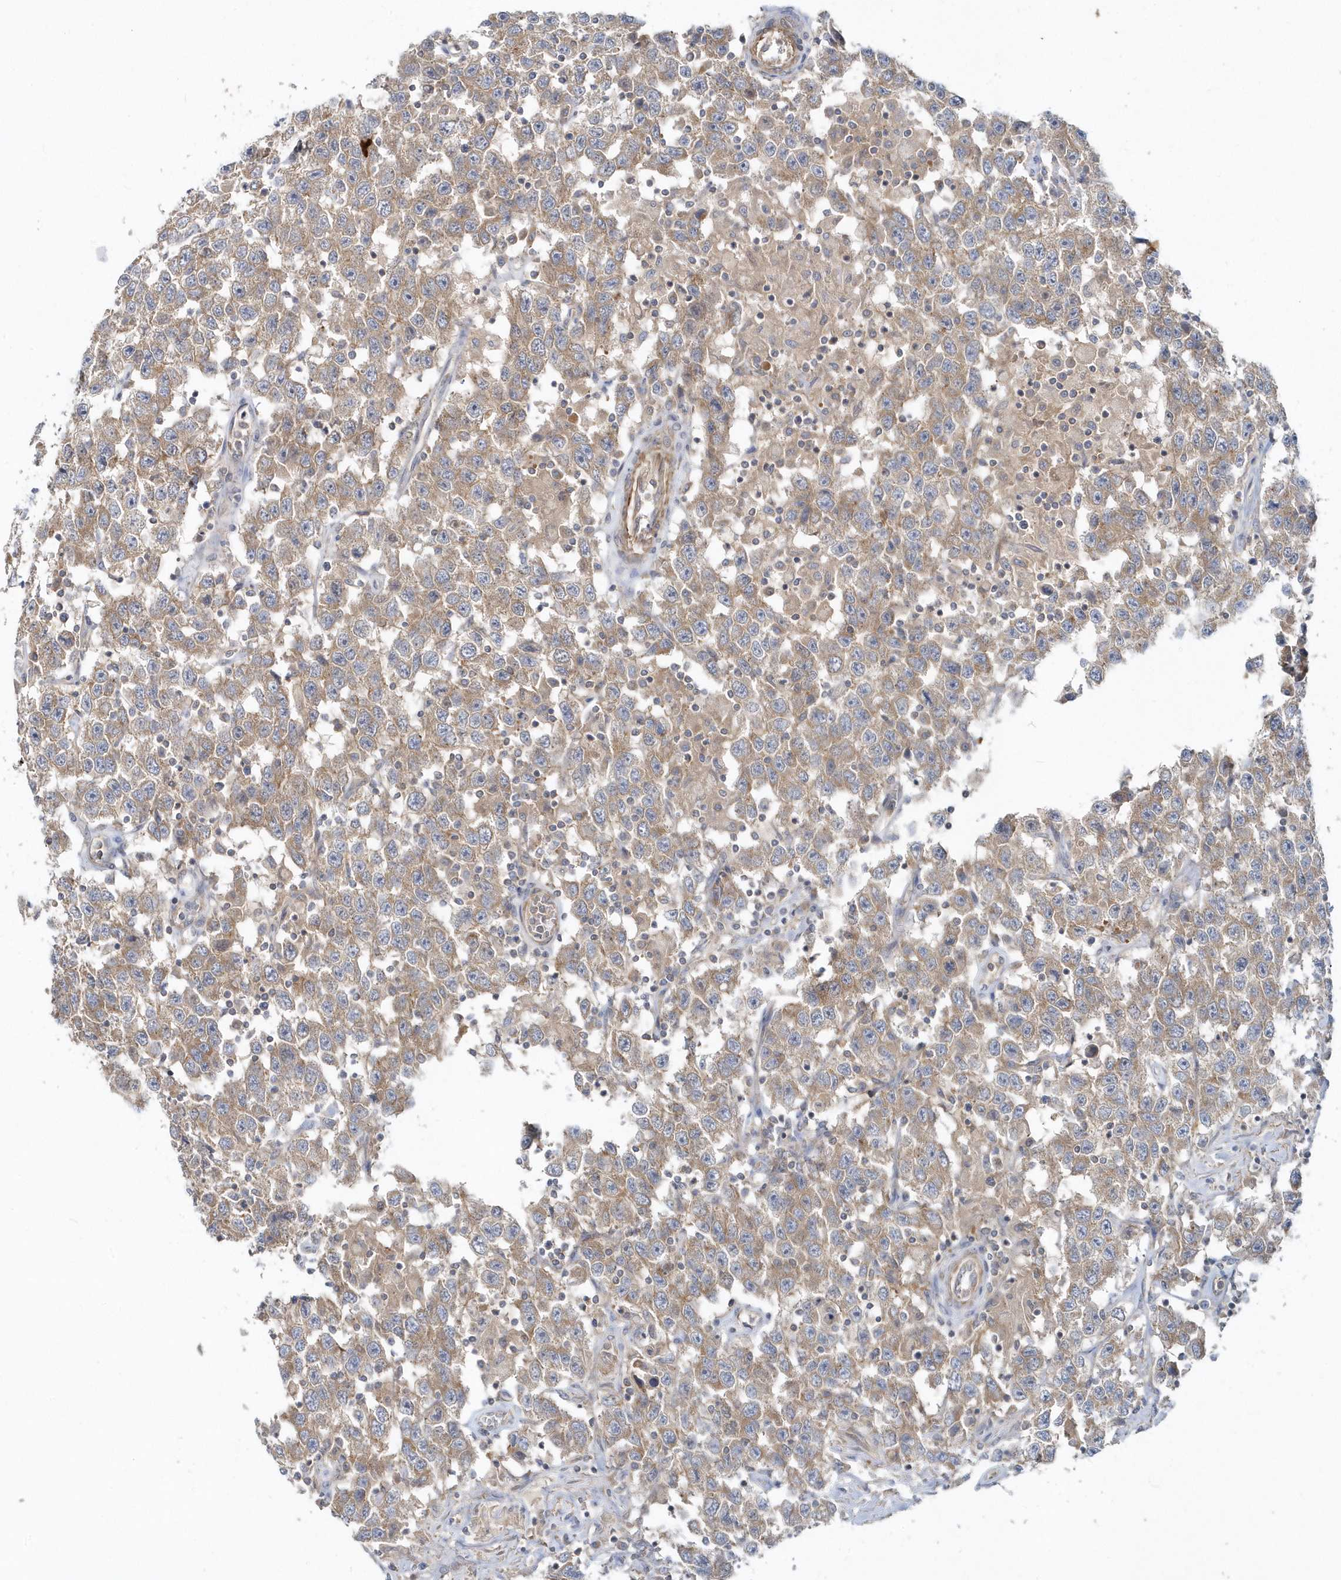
{"staining": {"intensity": "moderate", "quantity": ">75%", "location": "cytoplasmic/membranous"}, "tissue": "testis cancer", "cell_type": "Tumor cells", "image_type": "cancer", "snomed": [{"axis": "morphology", "description": "Seminoma, NOS"}, {"axis": "topography", "description": "Testis"}], "caption": "IHC histopathology image of neoplastic tissue: seminoma (testis) stained using IHC displays medium levels of moderate protein expression localized specifically in the cytoplasmic/membranous of tumor cells, appearing as a cytoplasmic/membranous brown color.", "gene": "LEXM", "patient": {"sex": "male", "age": 41}}